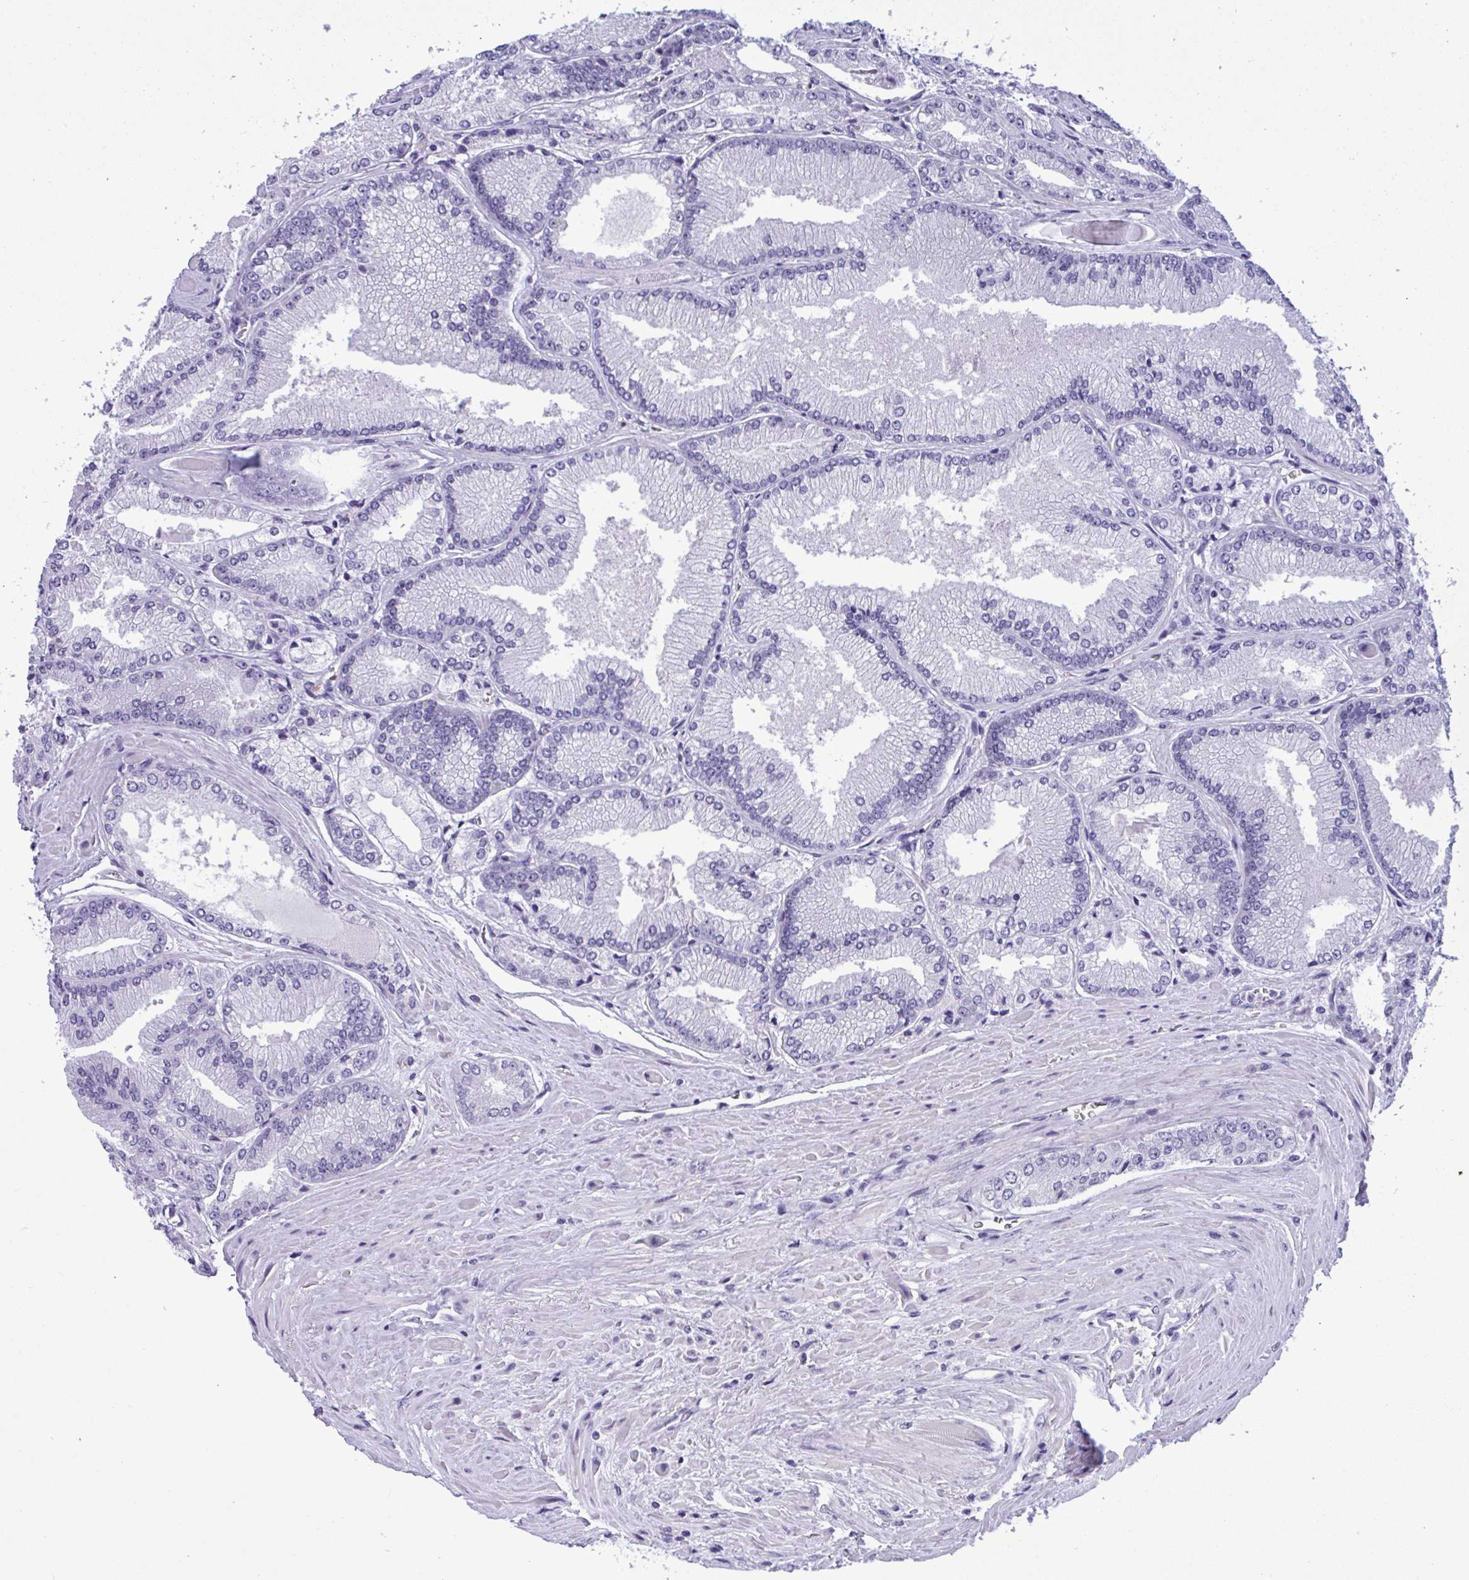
{"staining": {"intensity": "negative", "quantity": "none", "location": "none"}, "tissue": "prostate cancer", "cell_type": "Tumor cells", "image_type": "cancer", "snomed": [{"axis": "morphology", "description": "Adenocarcinoma, Low grade"}, {"axis": "topography", "description": "Prostate"}], "caption": "This micrograph is of adenocarcinoma (low-grade) (prostate) stained with IHC to label a protein in brown with the nuclei are counter-stained blue. There is no expression in tumor cells.", "gene": "YBX2", "patient": {"sex": "male", "age": 67}}